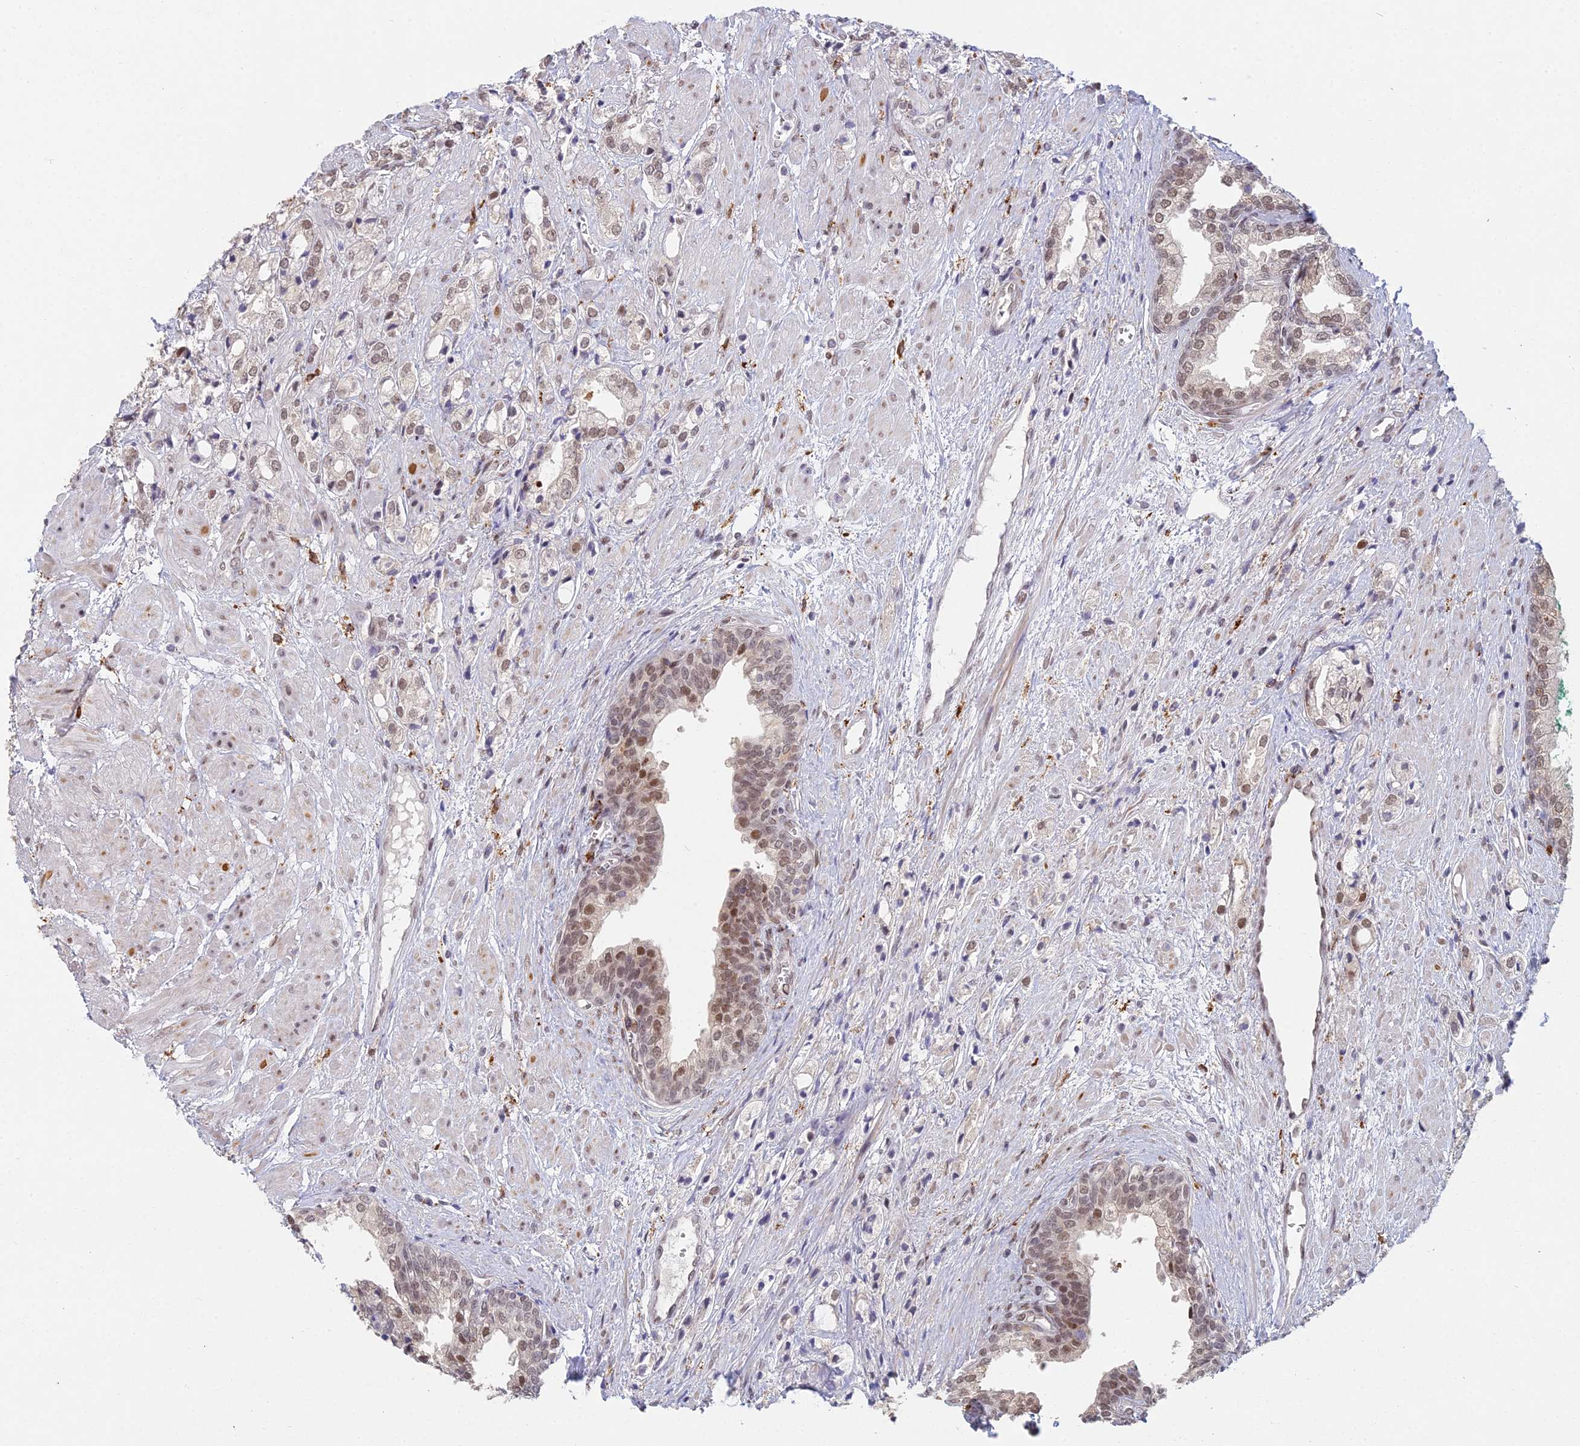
{"staining": {"intensity": "moderate", "quantity": ">75%", "location": "nuclear"}, "tissue": "prostate cancer", "cell_type": "Tumor cells", "image_type": "cancer", "snomed": [{"axis": "morphology", "description": "Adenocarcinoma, High grade"}, {"axis": "topography", "description": "Prostate"}], "caption": "A photomicrograph showing moderate nuclear staining in approximately >75% of tumor cells in prostate high-grade adenocarcinoma, as visualized by brown immunohistochemical staining.", "gene": "ABHD17A", "patient": {"sex": "male", "age": 50}}